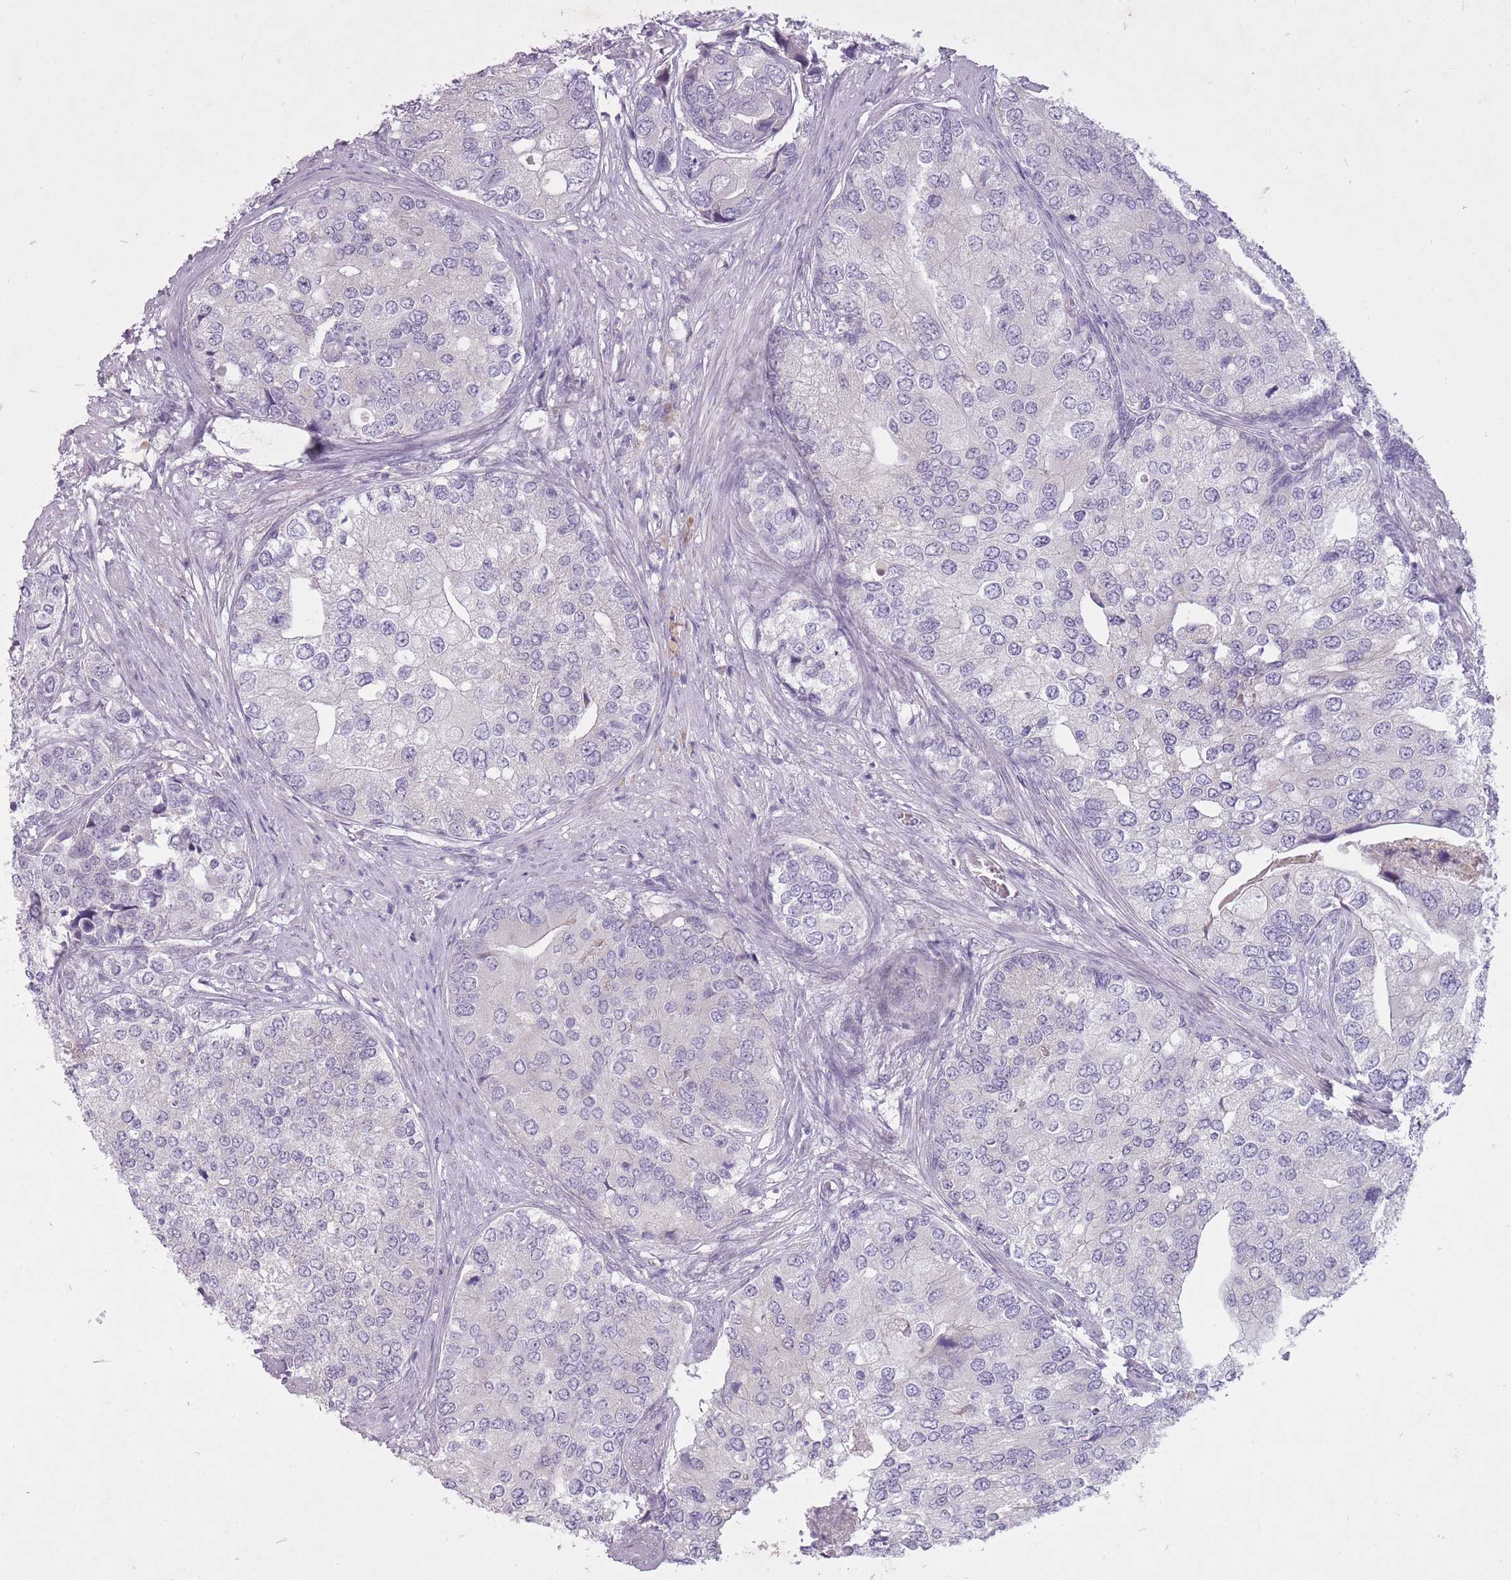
{"staining": {"intensity": "negative", "quantity": "none", "location": "none"}, "tissue": "prostate cancer", "cell_type": "Tumor cells", "image_type": "cancer", "snomed": [{"axis": "morphology", "description": "Adenocarcinoma, High grade"}, {"axis": "topography", "description": "Prostate"}], "caption": "A high-resolution image shows IHC staining of adenocarcinoma (high-grade) (prostate), which displays no significant staining in tumor cells.", "gene": "FAM43B", "patient": {"sex": "male", "age": 62}}